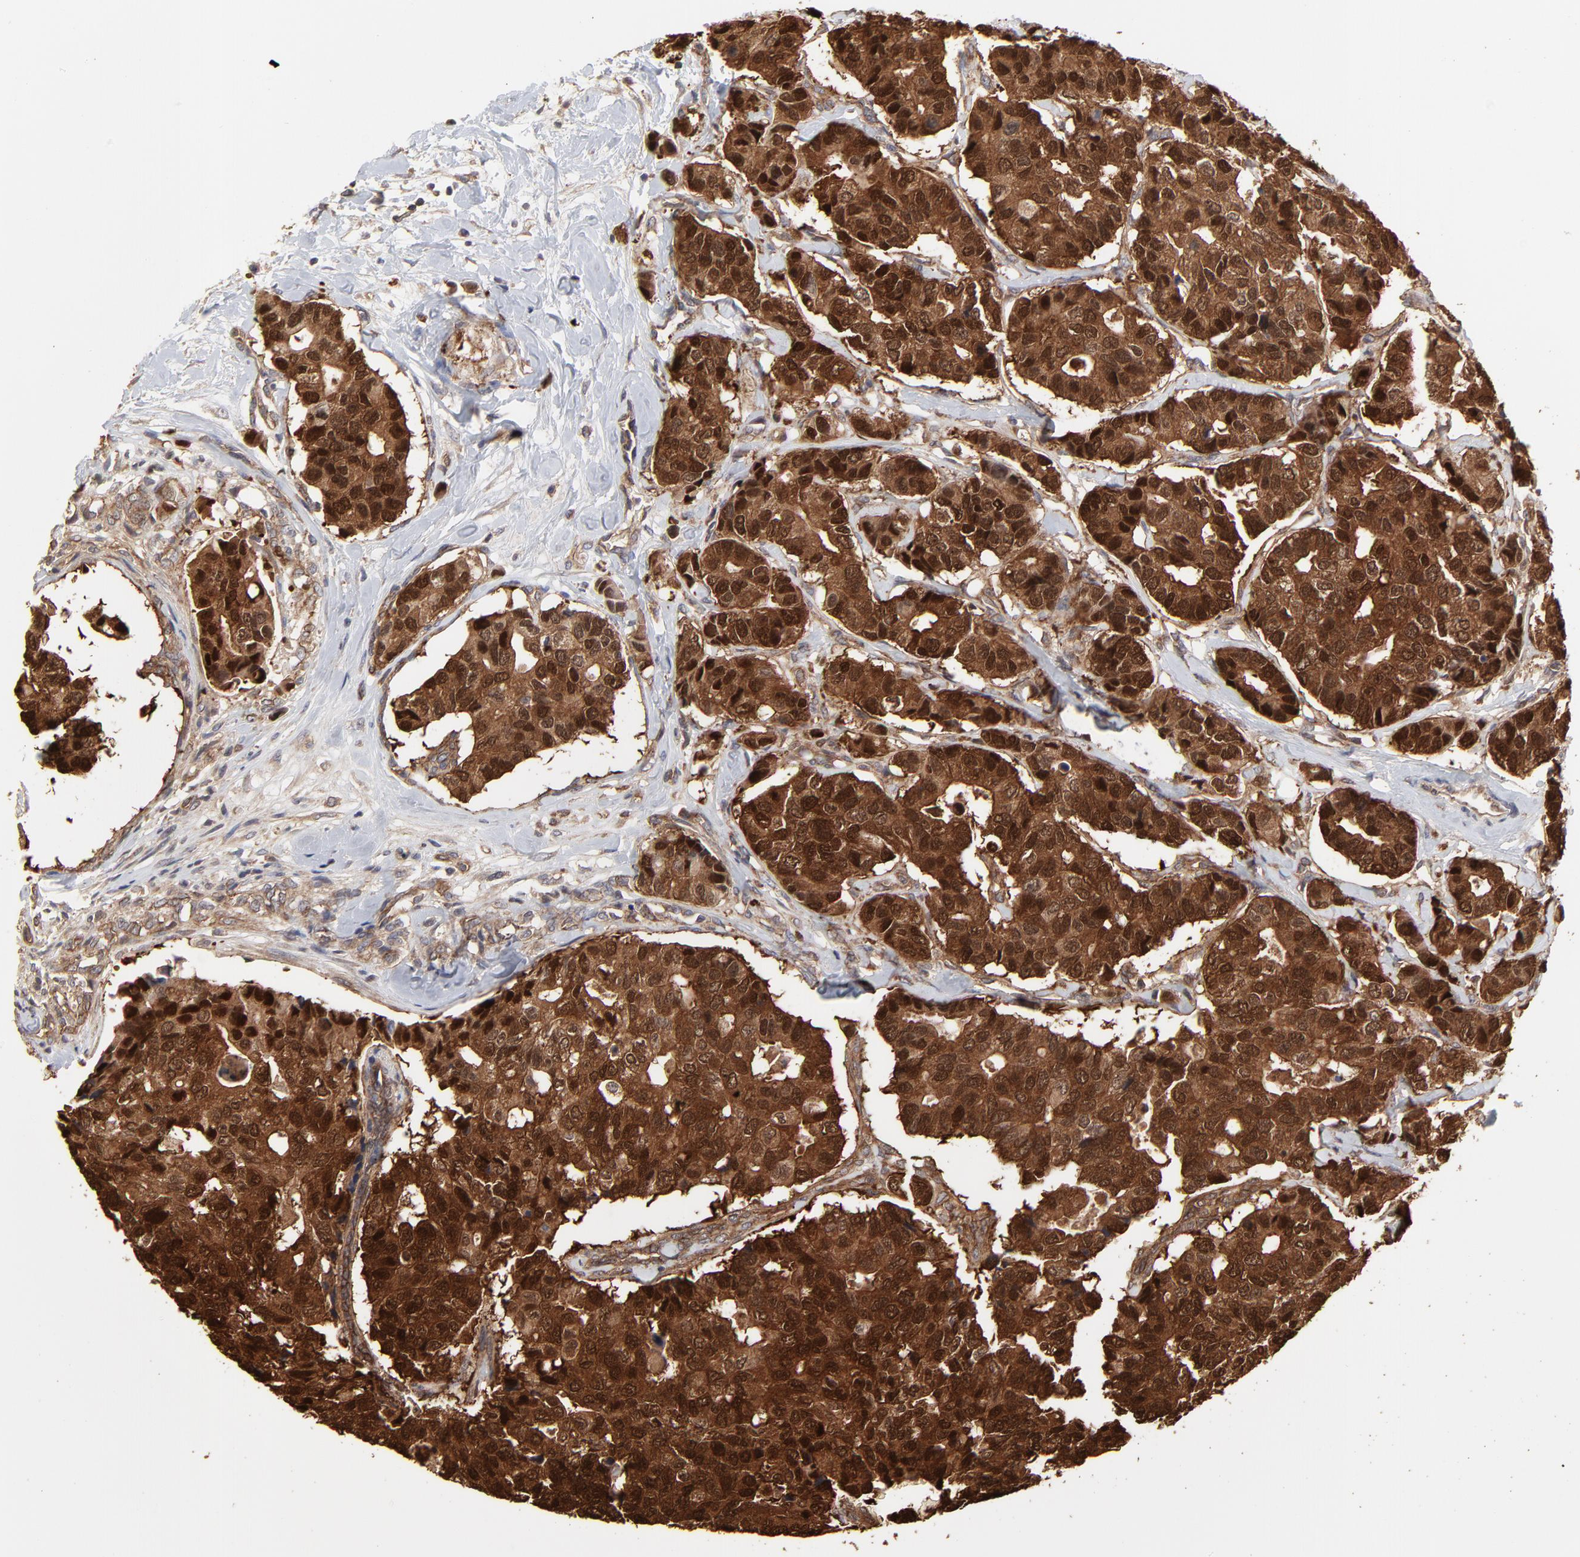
{"staining": {"intensity": "strong", "quantity": ">75%", "location": "cytoplasmic/membranous"}, "tissue": "breast cancer", "cell_type": "Tumor cells", "image_type": "cancer", "snomed": [{"axis": "morphology", "description": "Duct carcinoma"}, {"axis": "topography", "description": "Breast"}], "caption": "Immunohistochemistry (IHC) (DAB (3,3'-diaminobenzidine)) staining of human breast cancer demonstrates strong cytoplasmic/membranous protein expression in approximately >75% of tumor cells.", "gene": "ARMT1", "patient": {"sex": "female", "age": 69}}